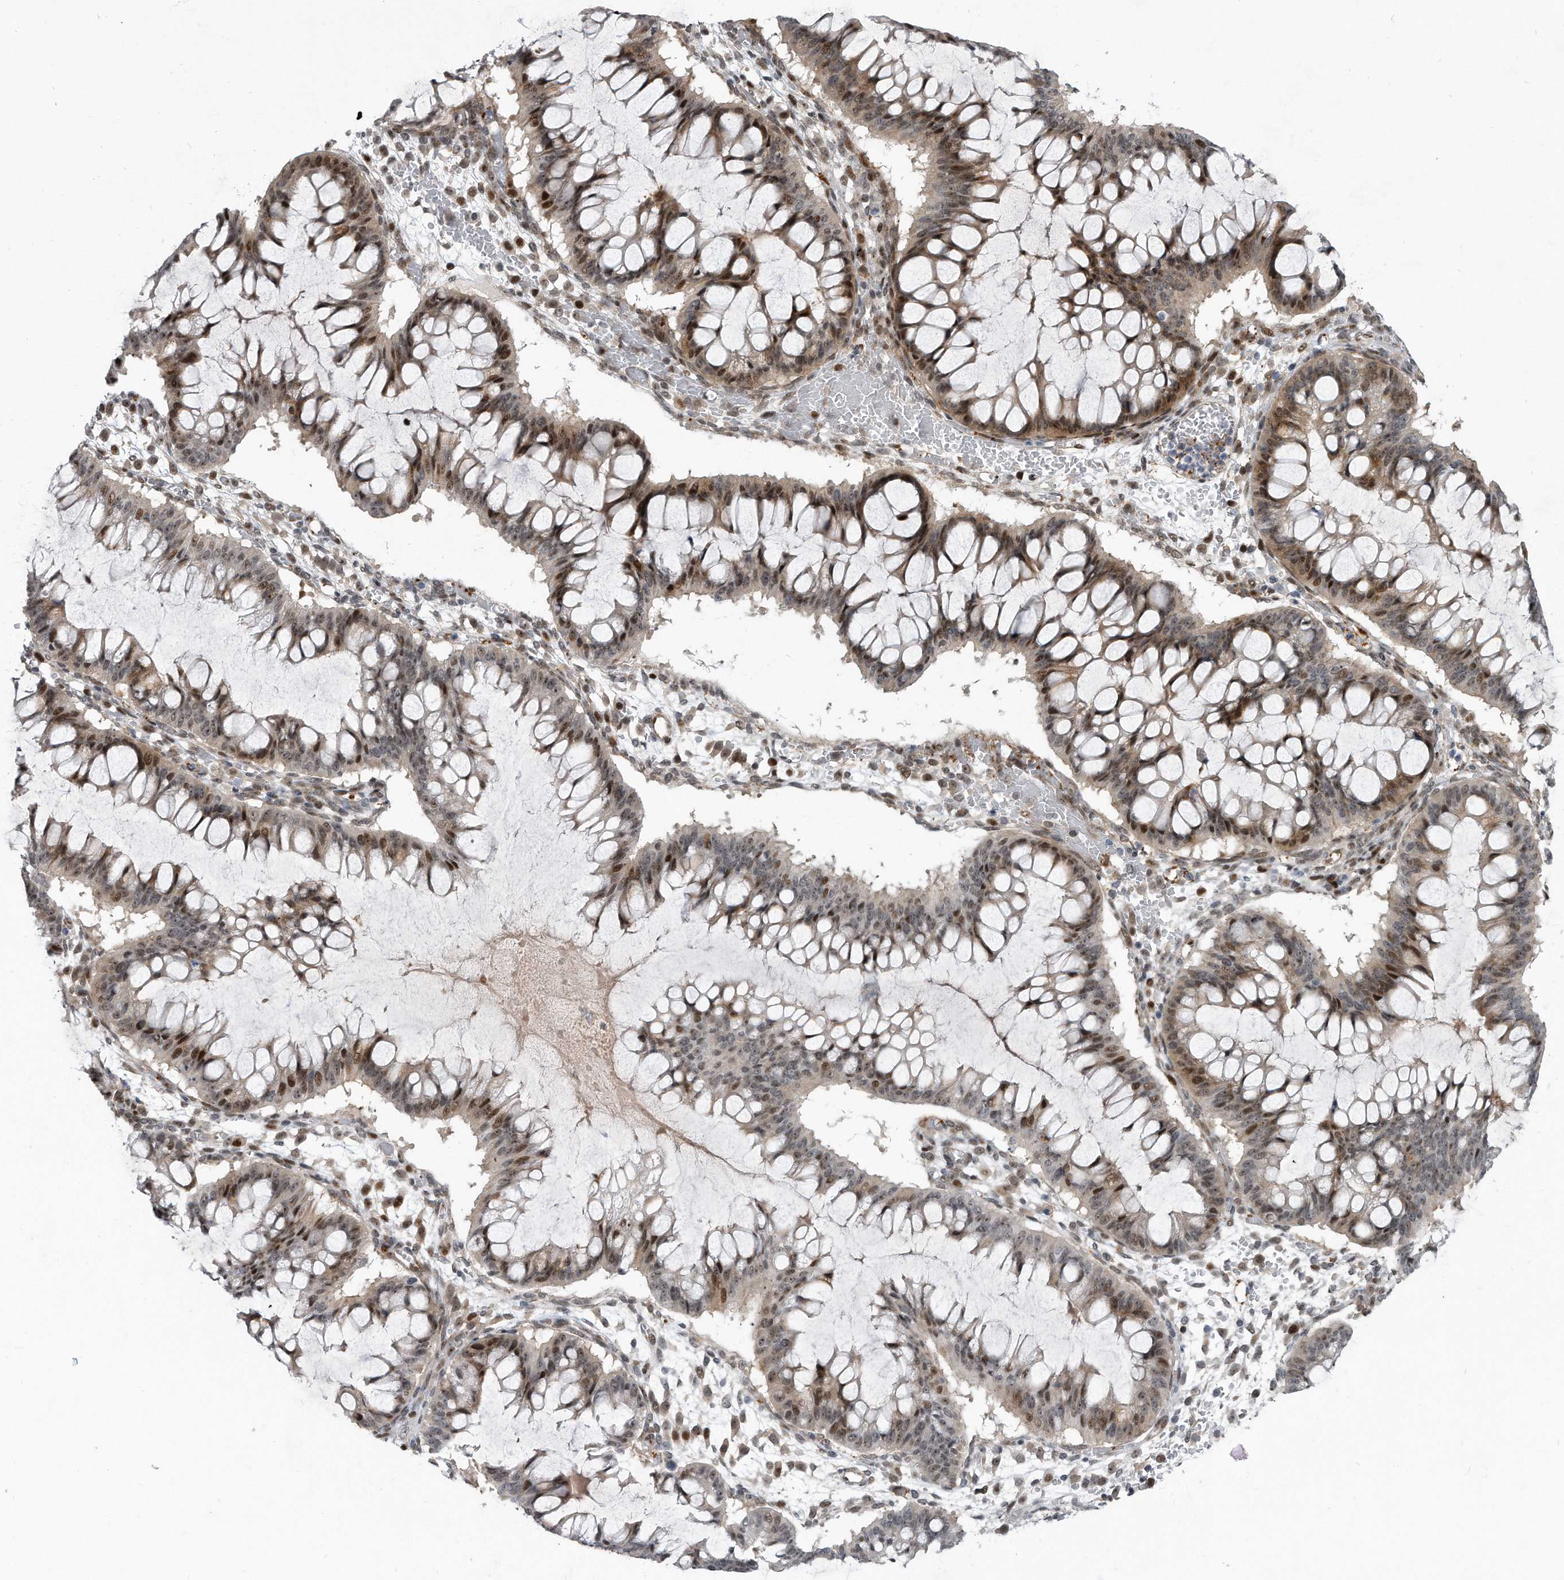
{"staining": {"intensity": "moderate", "quantity": "25%-75%", "location": "nuclear"}, "tissue": "ovarian cancer", "cell_type": "Tumor cells", "image_type": "cancer", "snomed": [{"axis": "morphology", "description": "Cystadenocarcinoma, mucinous, NOS"}, {"axis": "topography", "description": "Ovary"}], "caption": "A high-resolution histopathology image shows immunohistochemistry staining of ovarian mucinous cystadenocarcinoma, which demonstrates moderate nuclear positivity in approximately 25%-75% of tumor cells. (brown staining indicates protein expression, while blue staining denotes nuclei).", "gene": "PGBD2", "patient": {"sex": "female", "age": 73}}